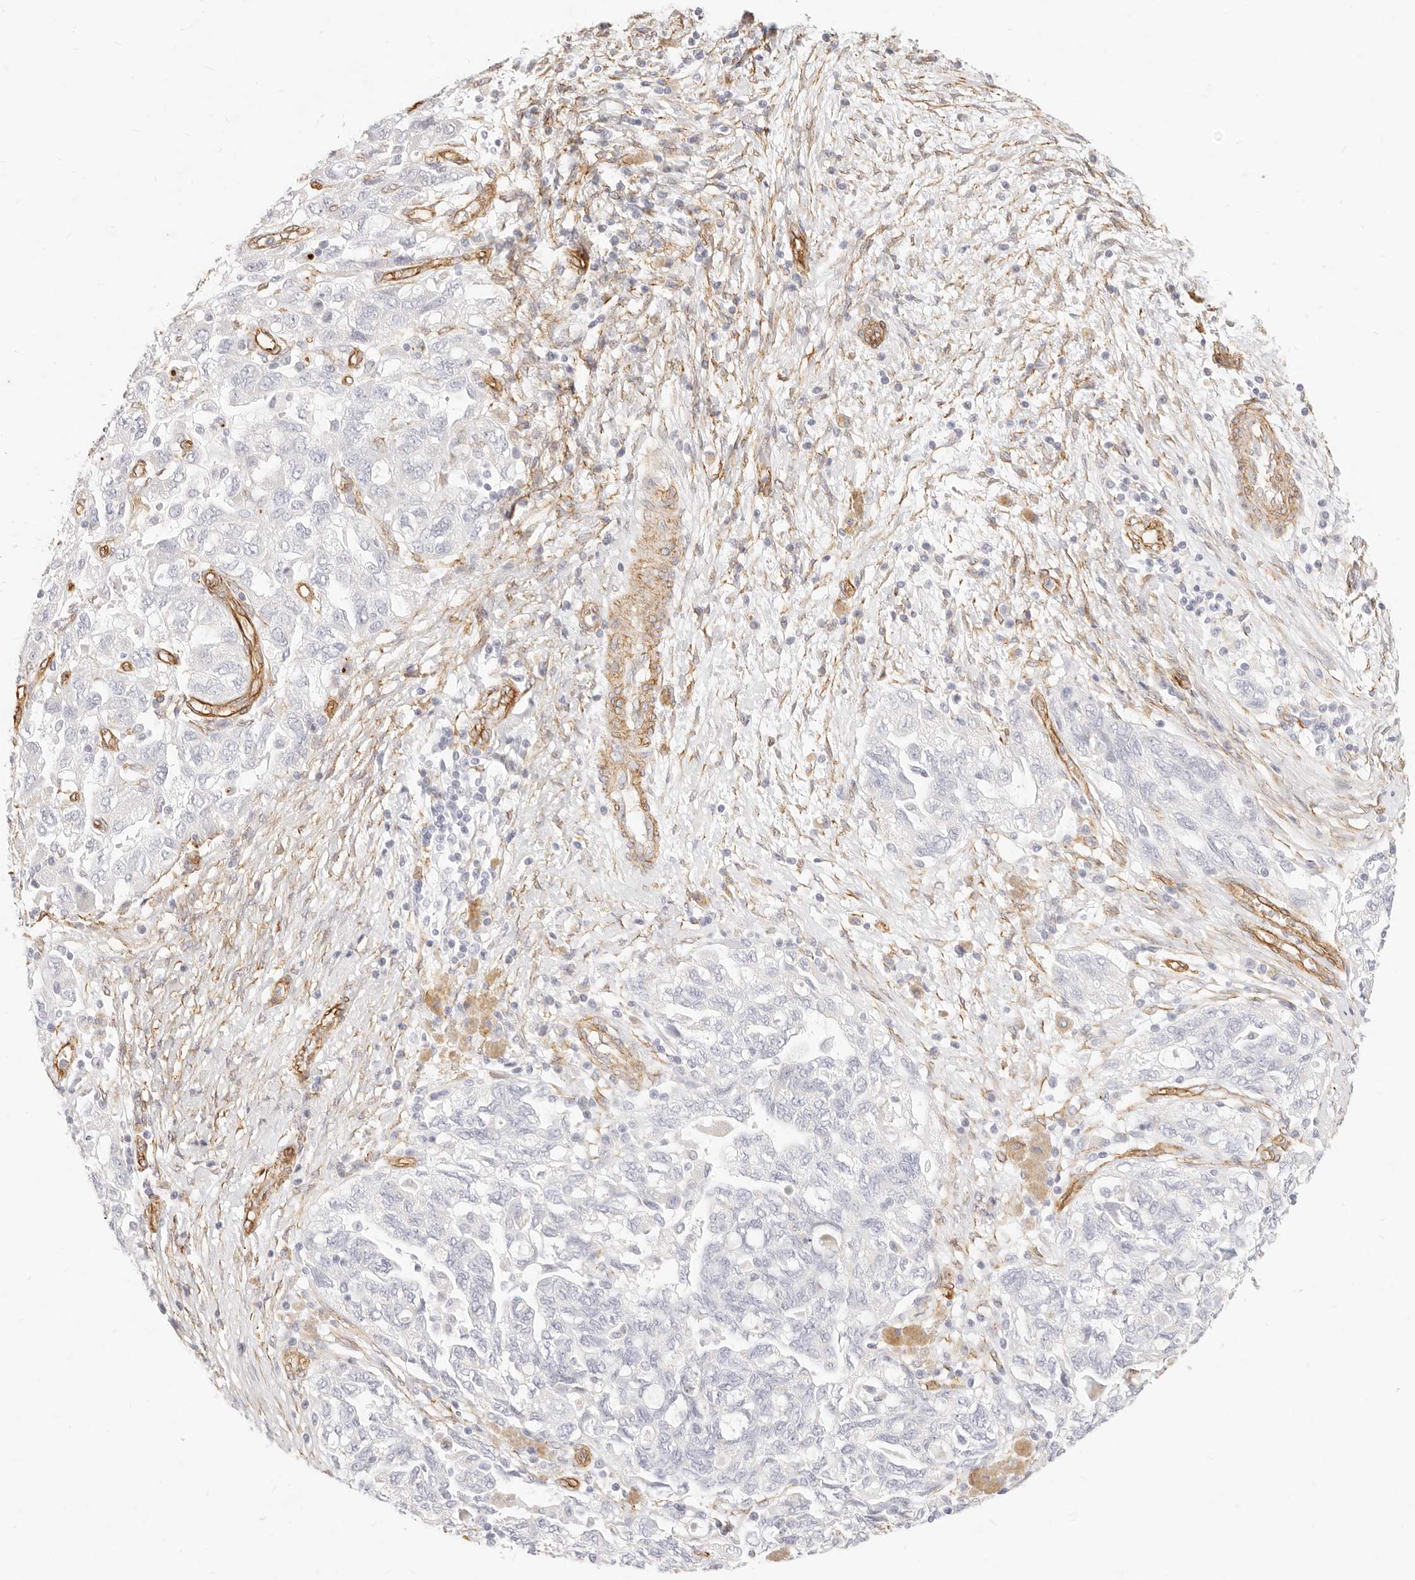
{"staining": {"intensity": "negative", "quantity": "none", "location": "none"}, "tissue": "ovarian cancer", "cell_type": "Tumor cells", "image_type": "cancer", "snomed": [{"axis": "morphology", "description": "Carcinoma, NOS"}, {"axis": "morphology", "description": "Cystadenocarcinoma, serous, NOS"}, {"axis": "topography", "description": "Ovary"}], "caption": "This is an IHC histopathology image of human carcinoma (ovarian). There is no expression in tumor cells.", "gene": "NUS1", "patient": {"sex": "female", "age": 69}}